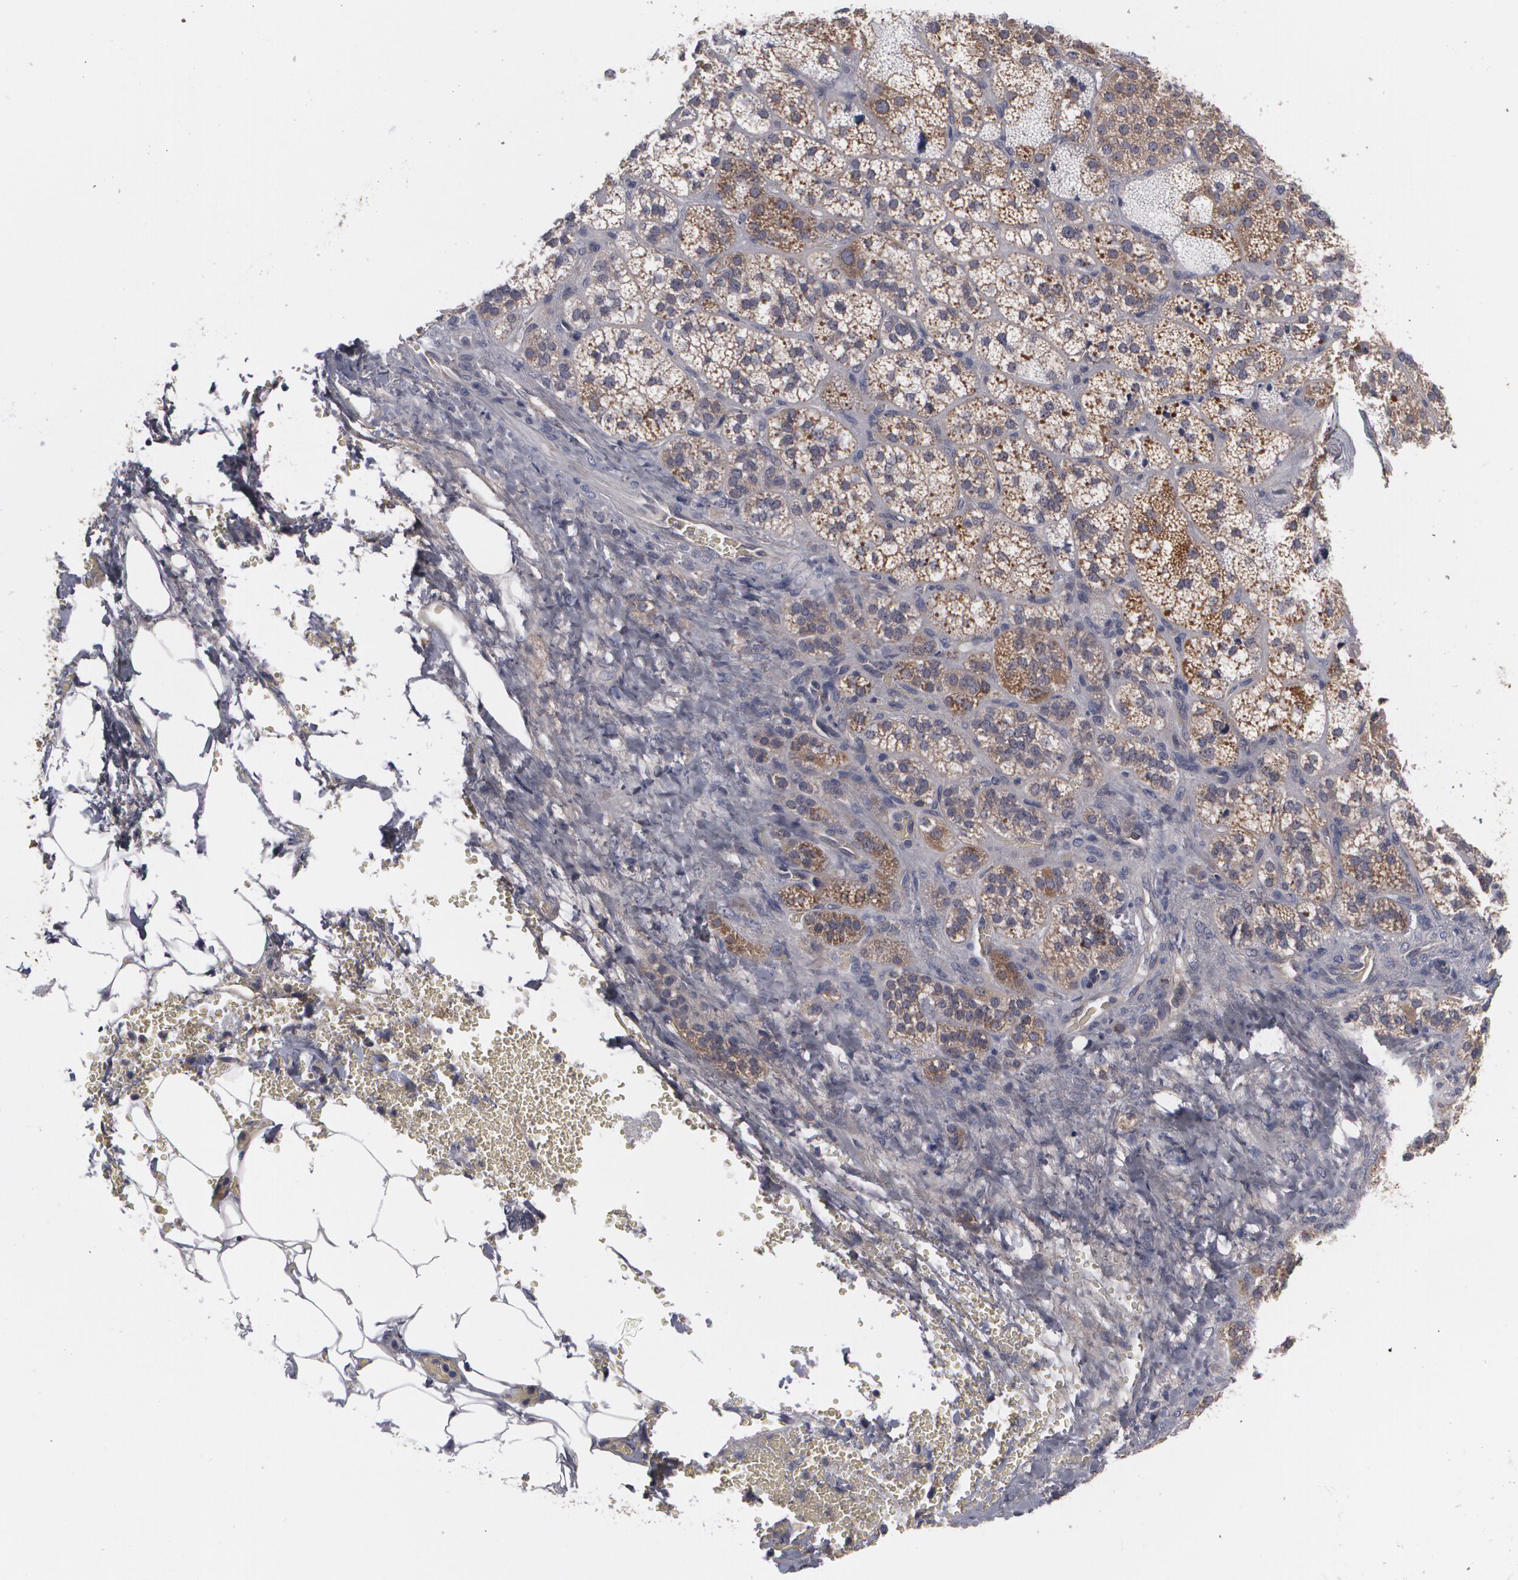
{"staining": {"intensity": "strong", "quantity": "25%-75%", "location": "cytoplasmic/membranous"}, "tissue": "adrenal gland", "cell_type": "Glandular cells", "image_type": "normal", "snomed": [{"axis": "morphology", "description": "Normal tissue, NOS"}, {"axis": "topography", "description": "Adrenal gland"}], "caption": "Strong cytoplasmic/membranous protein positivity is seen in approximately 25%-75% of glandular cells in adrenal gland. (DAB (3,3'-diaminobenzidine) IHC with brightfield microscopy, high magnification).", "gene": "BMP6", "patient": {"sex": "female", "age": 71}}